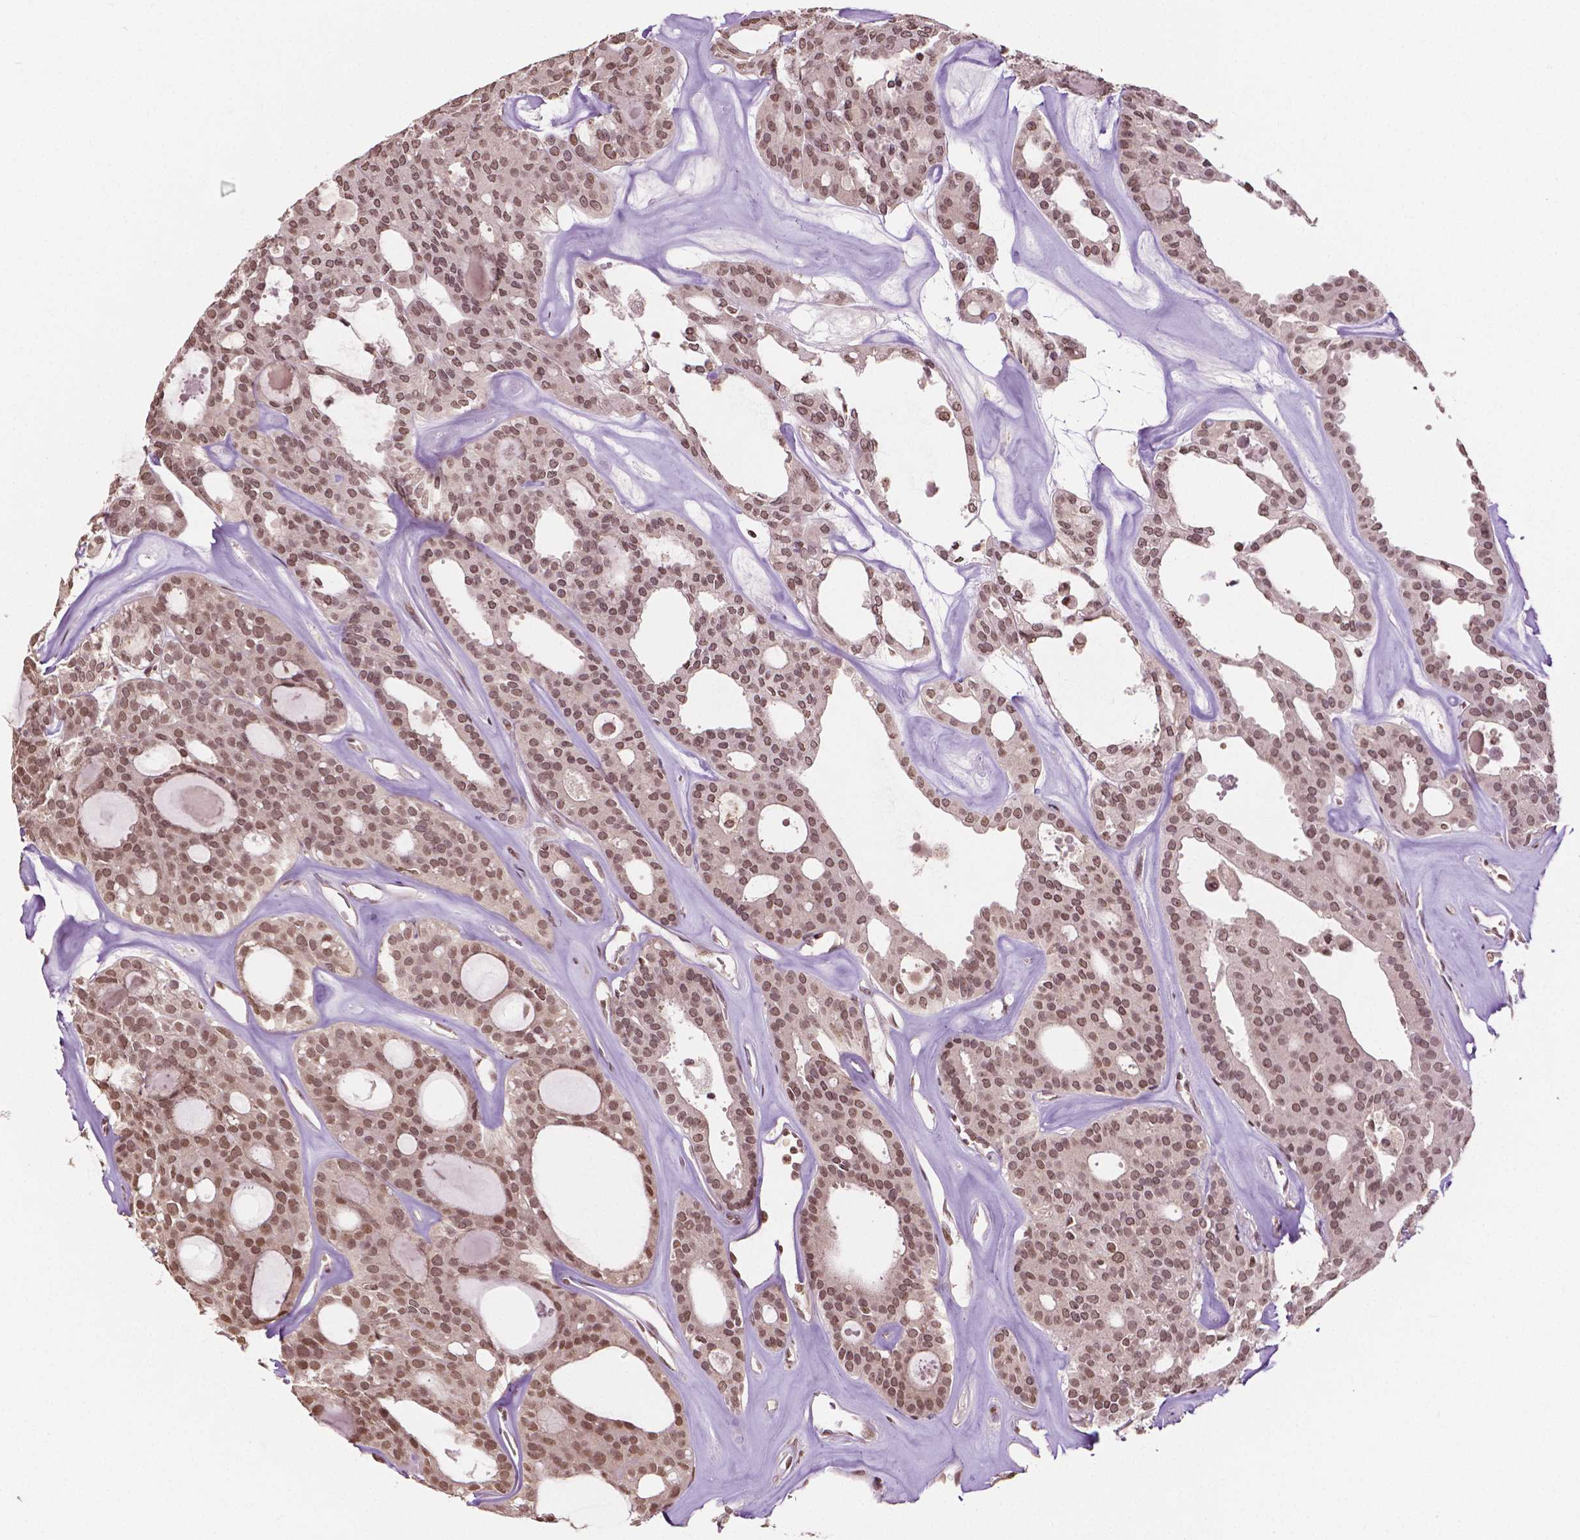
{"staining": {"intensity": "moderate", "quantity": ">75%", "location": "nuclear"}, "tissue": "thyroid cancer", "cell_type": "Tumor cells", "image_type": "cancer", "snomed": [{"axis": "morphology", "description": "Follicular adenoma carcinoma, NOS"}, {"axis": "topography", "description": "Thyroid gland"}], "caption": "High-power microscopy captured an IHC histopathology image of thyroid cancer (follicular adenoma carcinoma), revealing moderate nuclear staining in about >75% of tumor cells. The staining is performed using DAB (3,3'-diaminobenzidine) brown chromogen to label protein expression. The nuclei are counter-stained blue using hematoxylin.", "gene": "DEK", "patient": {"sex": "male", "age": 75}}